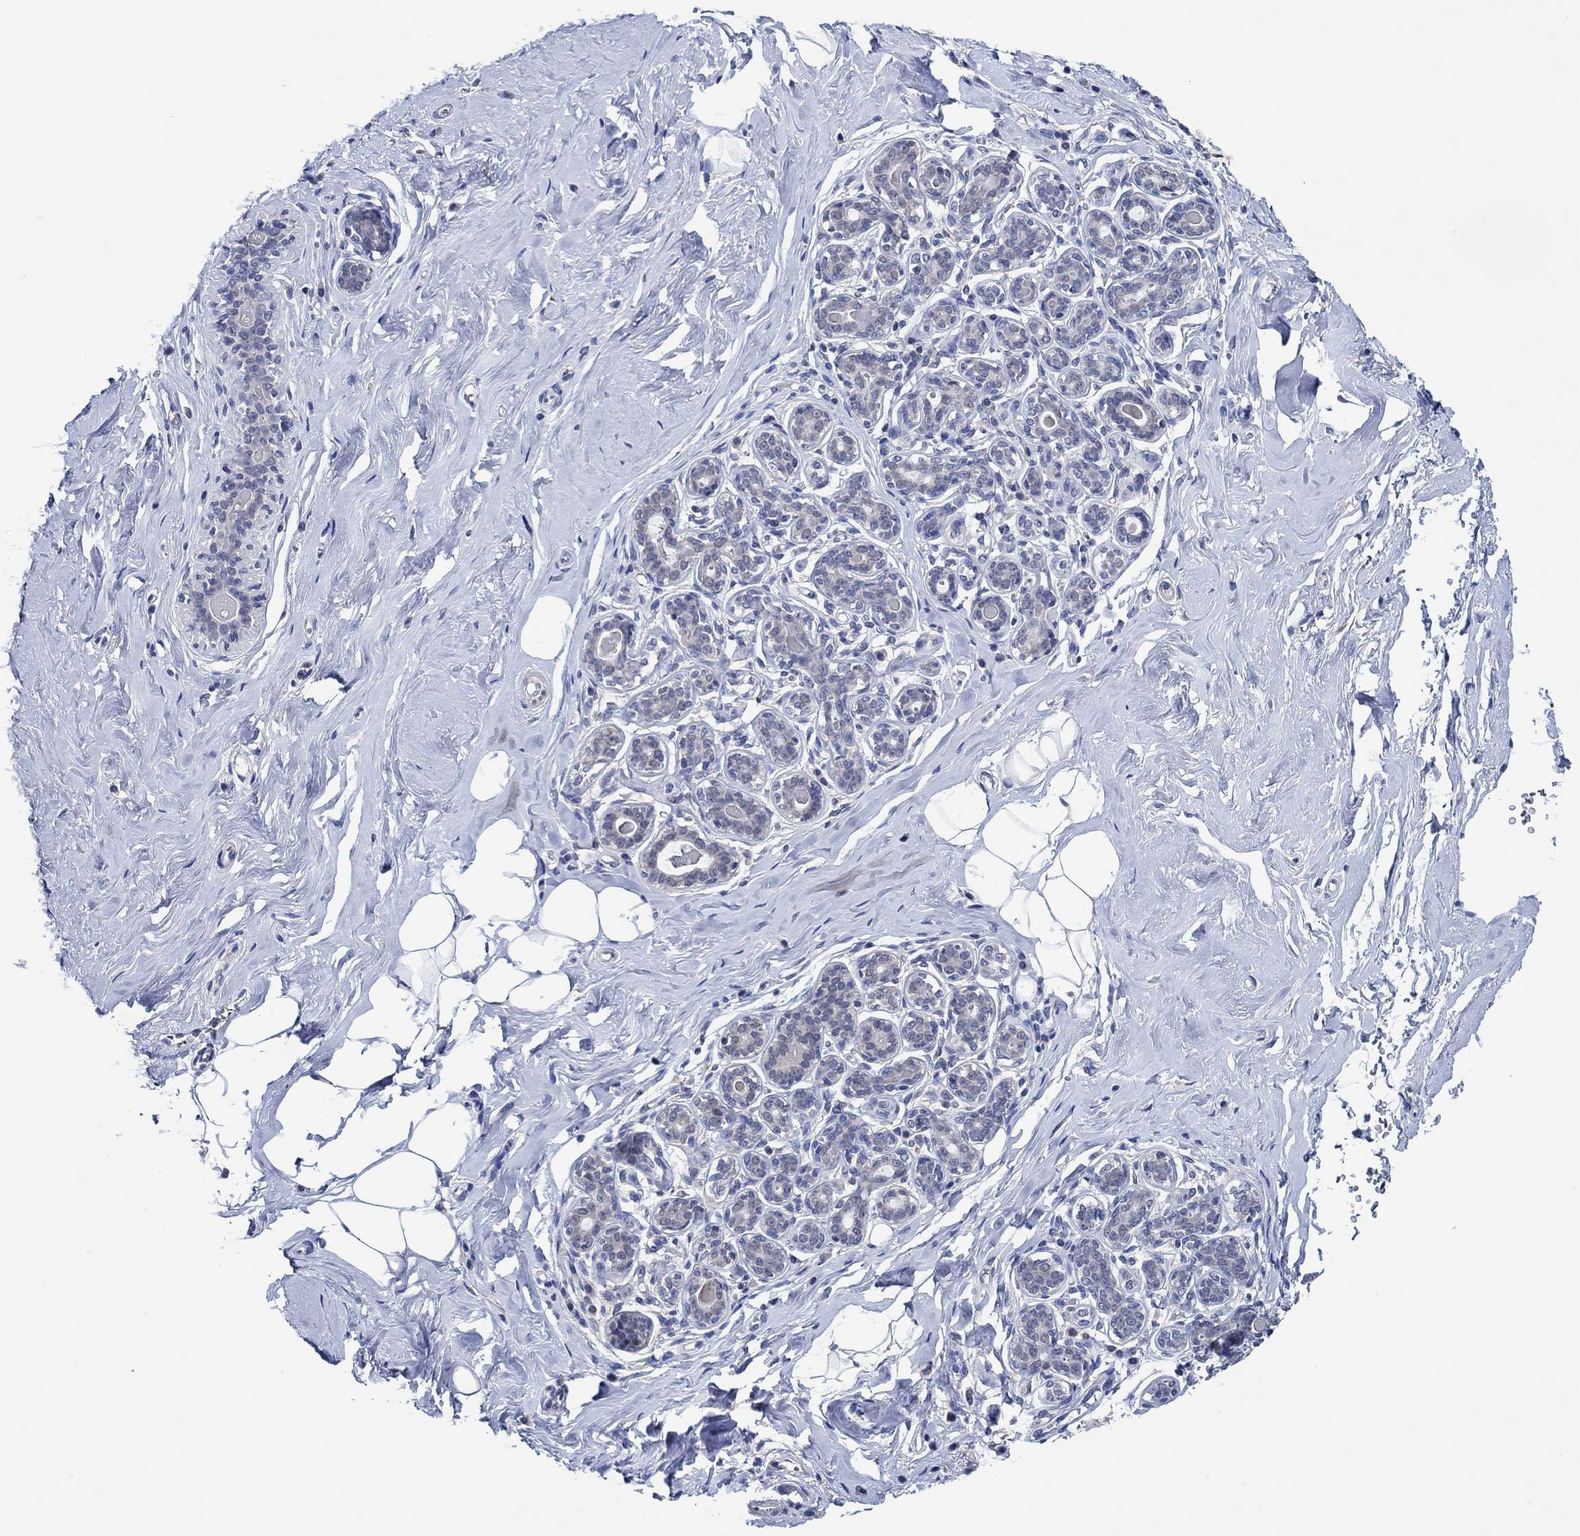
{"staining": {"intensity": "negative", "quantity": "none", "location": "none"}, "tissue": "breast", "cell_type": "Adipocytes", "image_type": "normal", "snomed": [{"axis": "morphology", "description": "Normal tissue, NOS"}, {"axis": "topography", "description": "Skin"}, {"axis": "topography", "description": "Breast"}], "caption": "Adipocytes are negative for protein expression in normal human breast. The staining is performed using DAB (3,3'-diaminobenzidine) brown chromogen with nuclei counter-stained in using hematoxylin.", "gene": "PRRT3", "patient": {"sex": "female", "age": 43}}